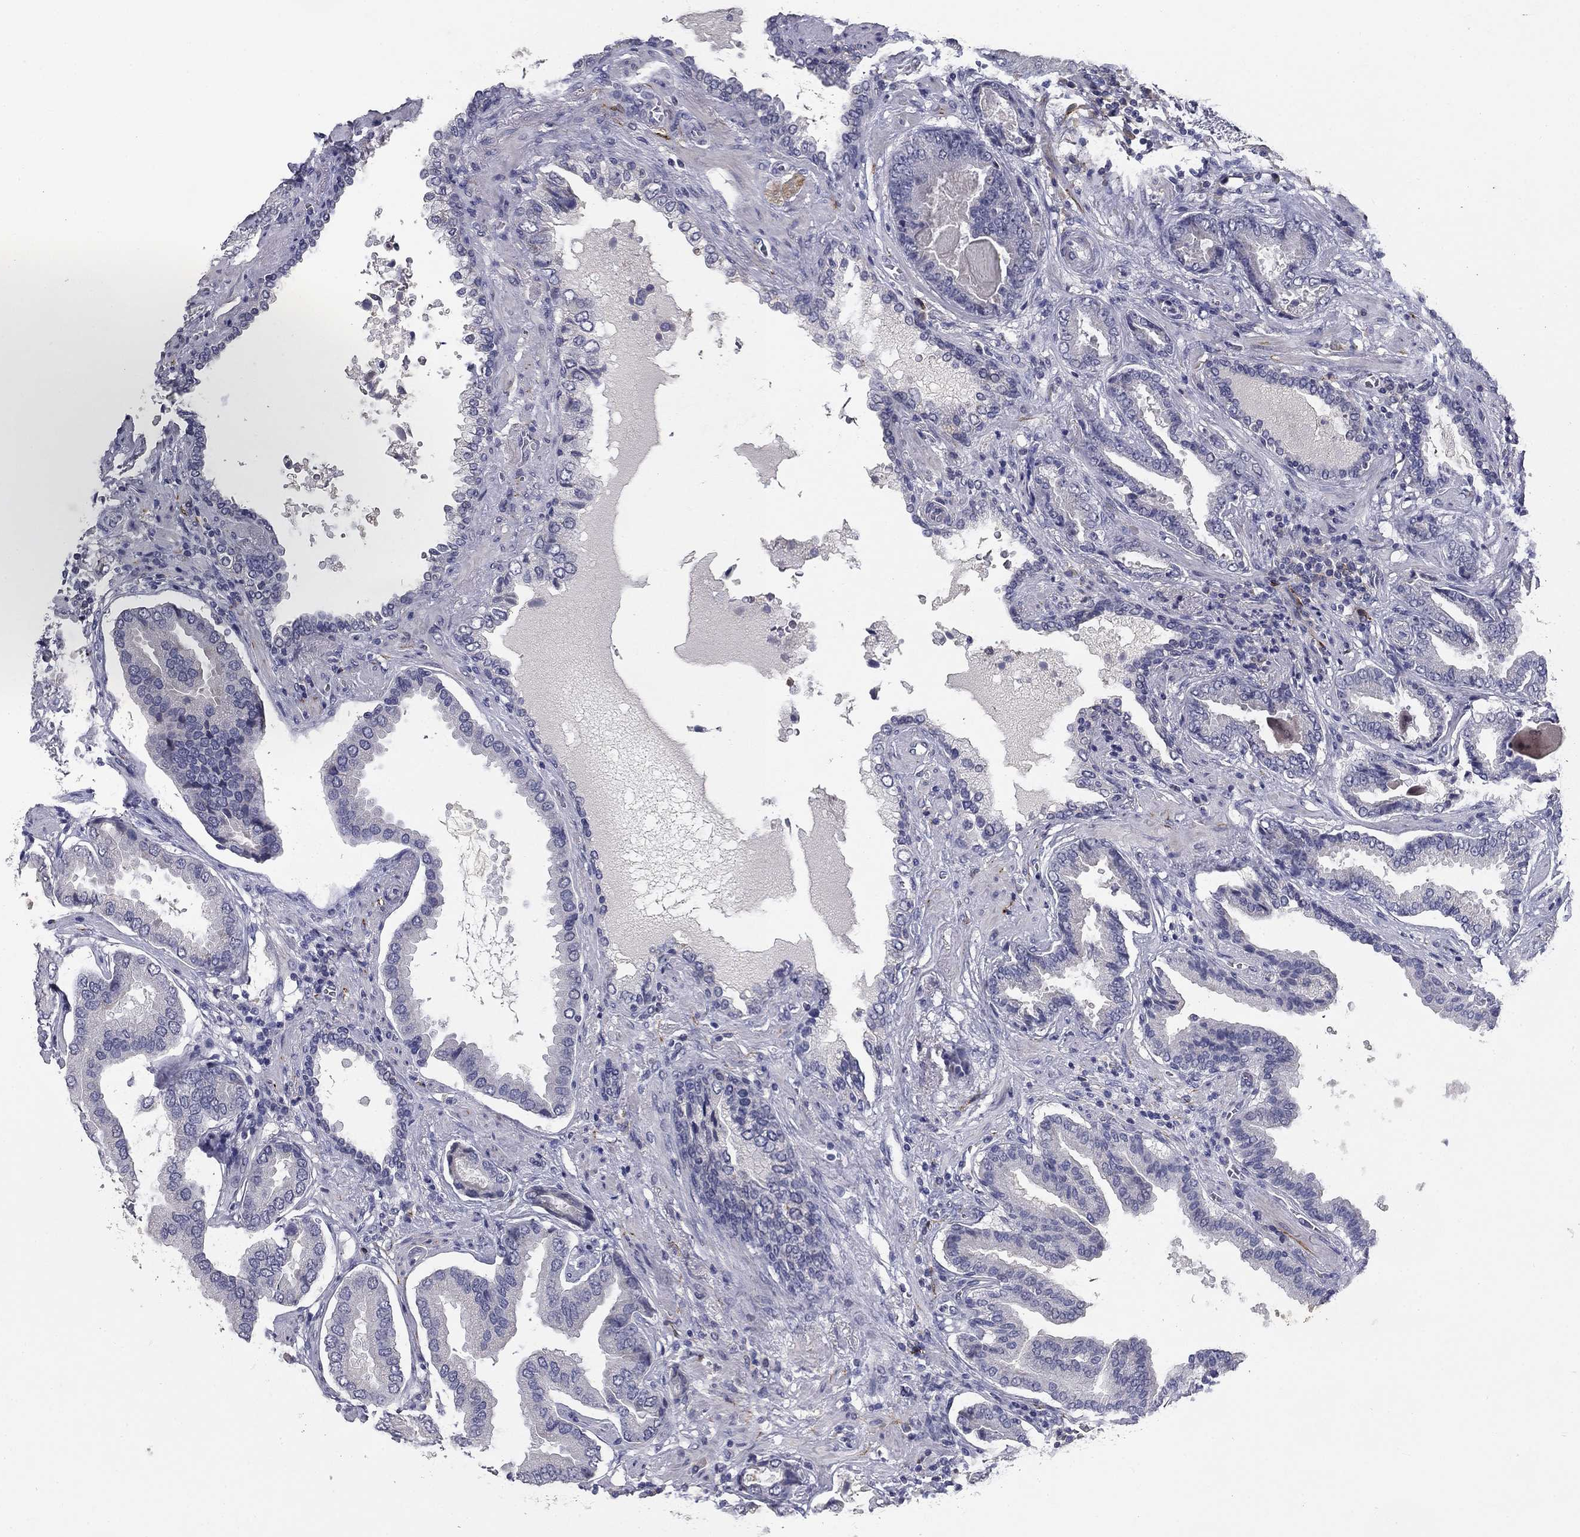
{"staining": {"intensity": "negative", "quantity": "none", "location": "none"}, "tissue": "prostate cancer", "cell_type": "Tumor cells", "image_type": "cancer", "snomed": [{"axis": "morphology", "description": "Adenocarcinoma, NOS"}, {"axis": "topography", "description": "Prostate"}], "caption": "Histopathology image shows no significant protein positivity in tumor cells of prostate cancer.", "gene": "CD274", "patient": {"sex": "male", "age": 67}}